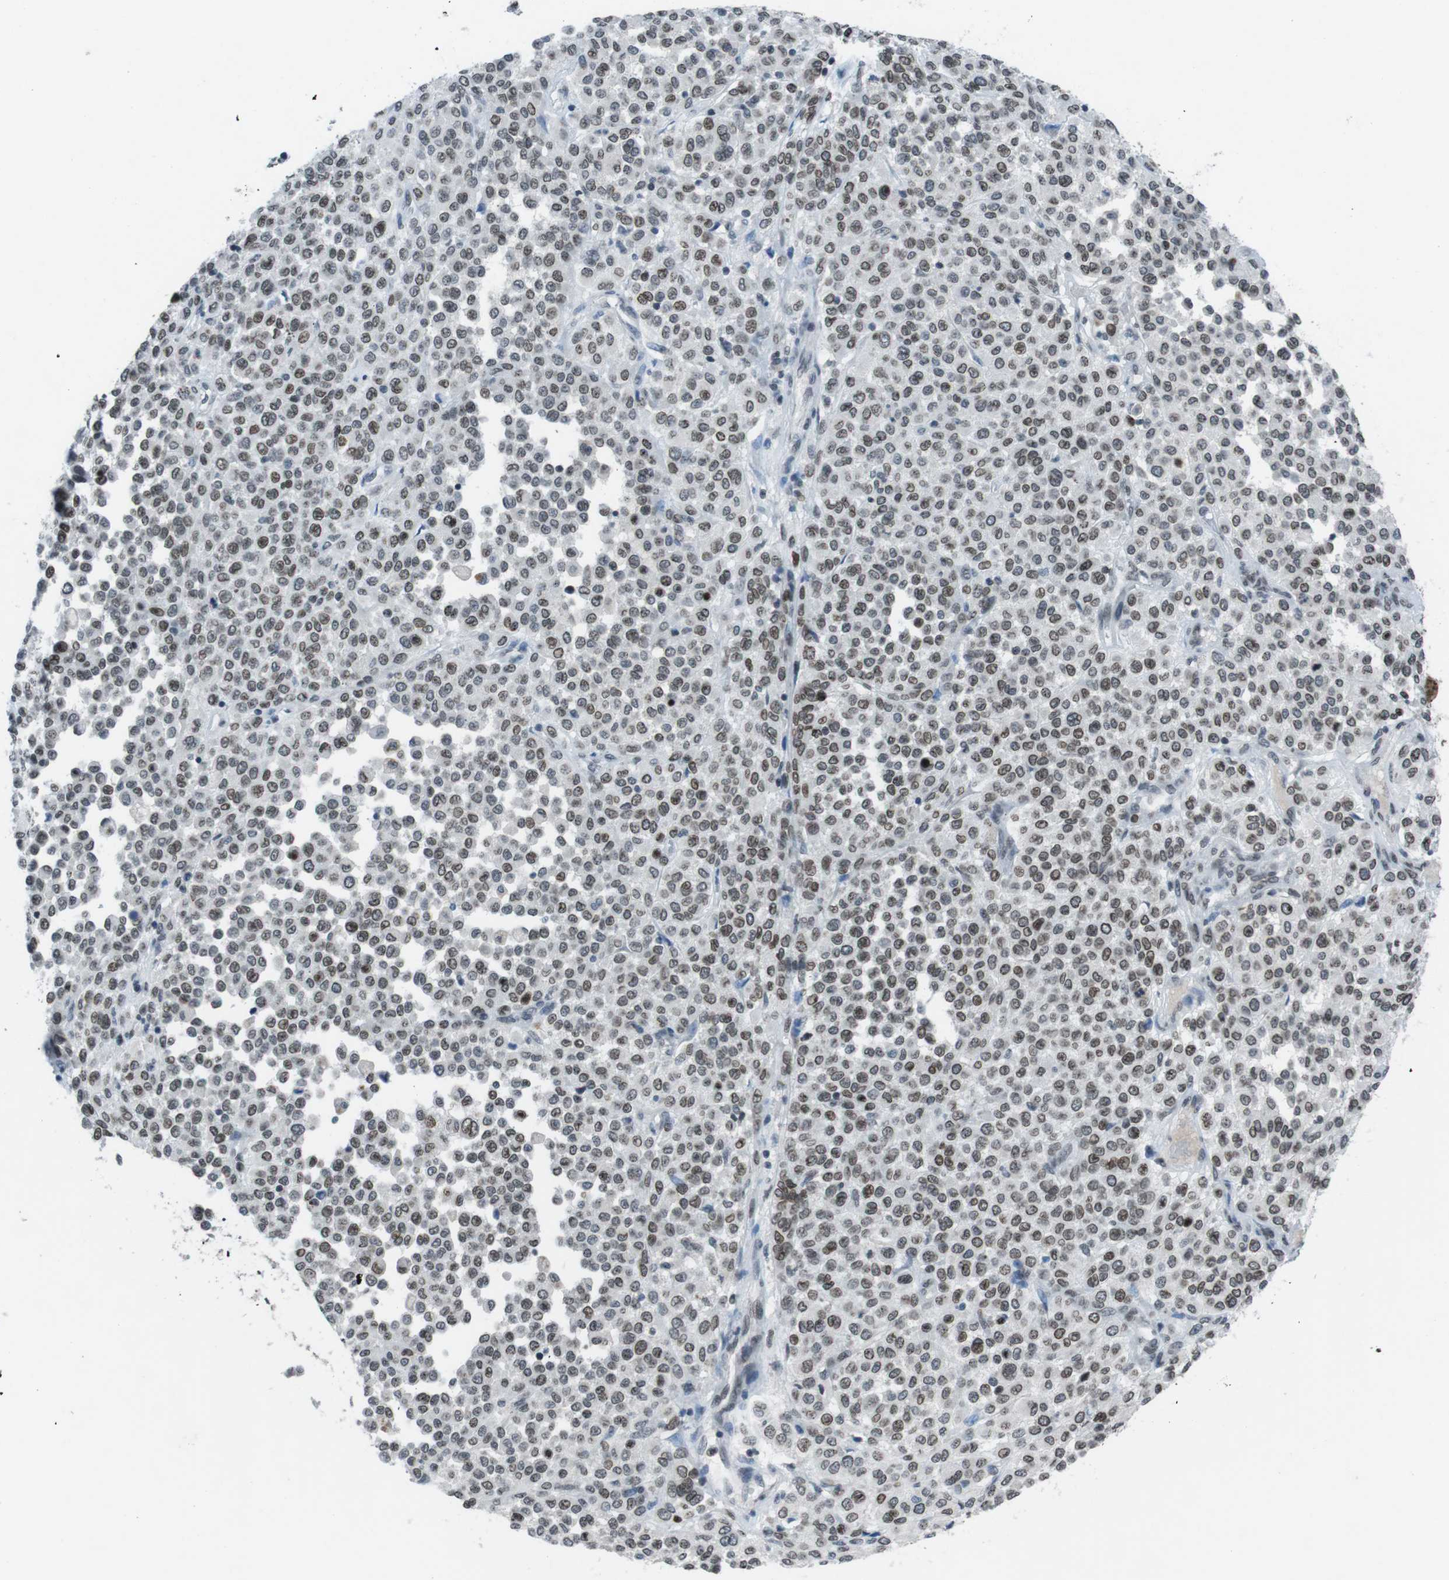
{"staining": {"intensity": "moderate", "quantity": ">75%", "location": "cytoplasmic/membranous,nuclear"}, "tissue": "melanoma", "cell_type": "Tumor cells", "image_type": "cancer", "snomed": [{"axis": "morphology", "description": "Malignant melanoma, Metastatic site"}, {"axis": "topography", "description": "Pancreas"}], "caption": "Immunohistochemistry image of melanoma stained for a protein (brown), which exhibits medium levels of moderate cytoplasmic/membranous and nuclear expression in approximately >75% of tumor cells.", "gene": "MAD1L1", "patient": {"sex": "female", "age": 30}}